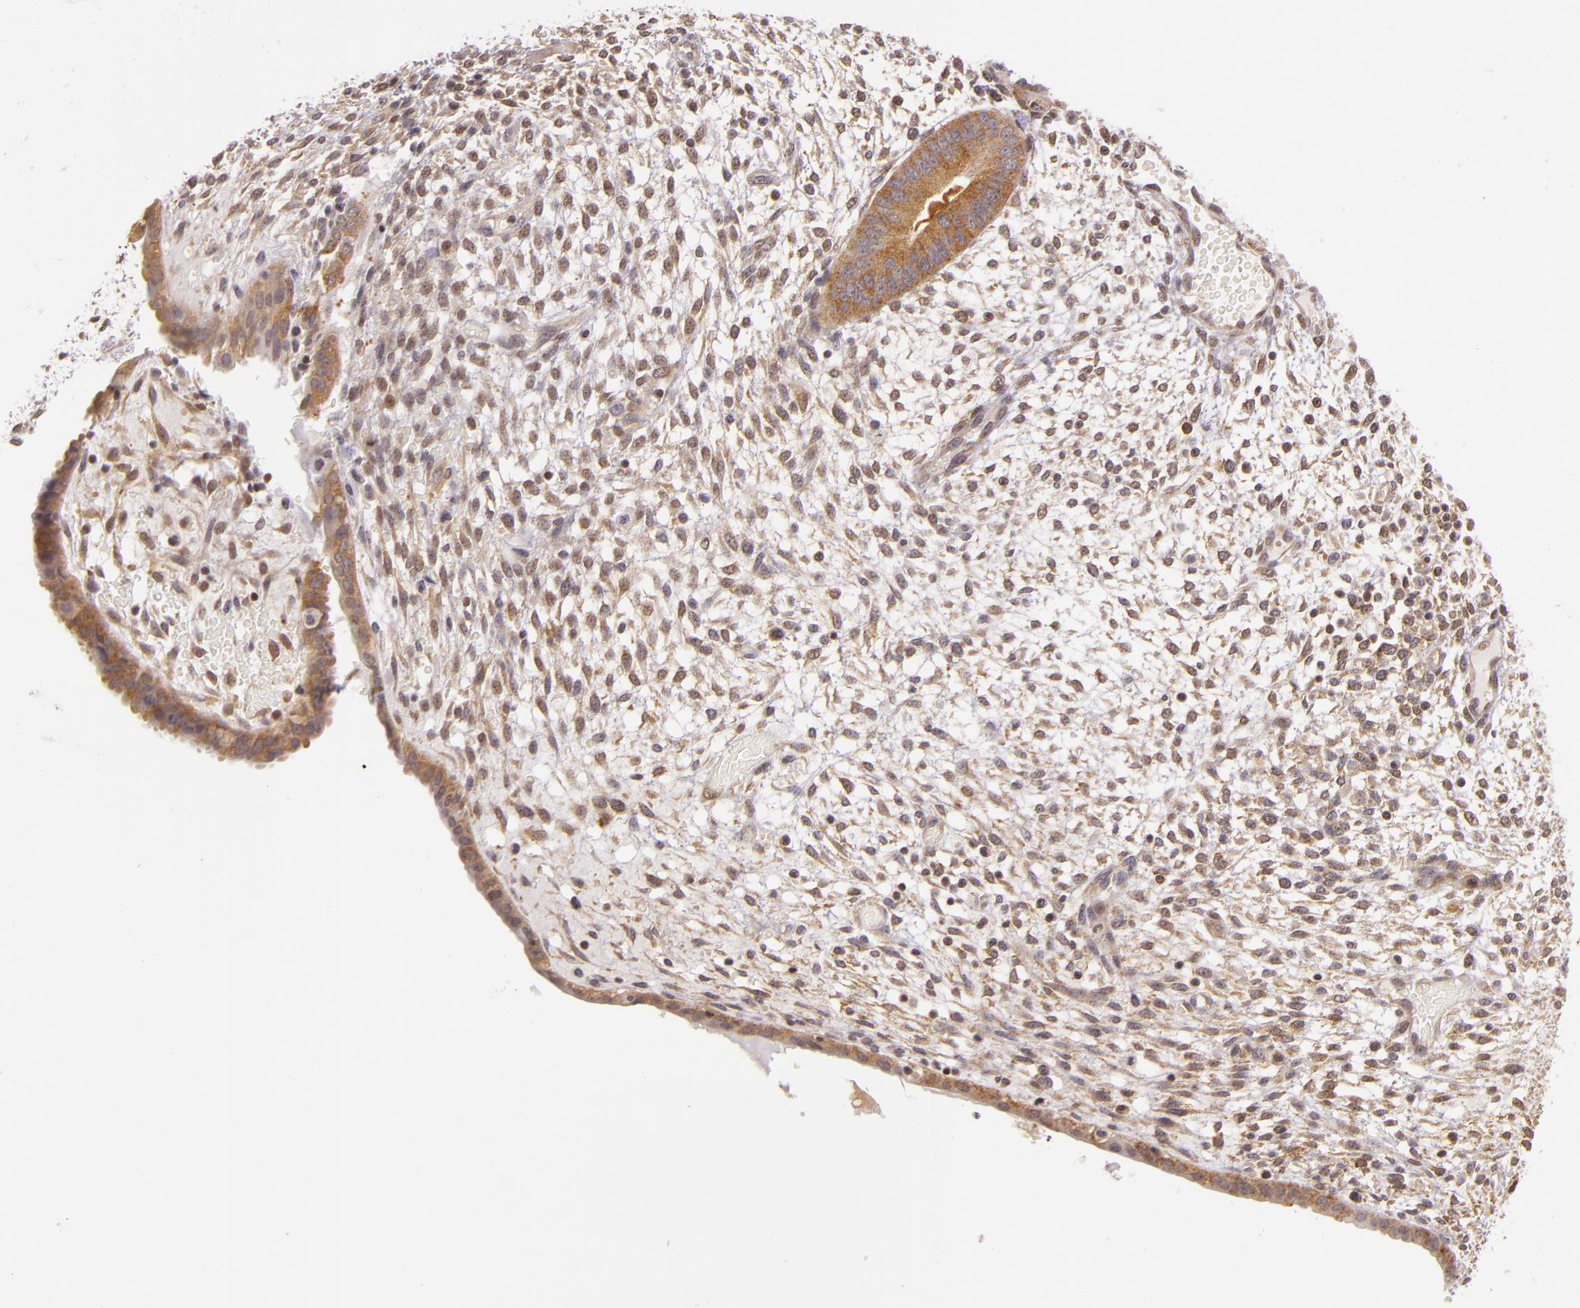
{"staining": {"intensity": "moderate", "quantity": ">75%", "location": "cytoplasmic/membranous,nuclear"}, "tissue": "endometrium", "cell_type": "Cells in endometrial stroma", "image_type": "normal", "snomed": [{"axis": "morphology", "description": "Normal tissue, NOS"}, {"axis": "topography", "description": "Endometrium"}], "caption": "IHC (DAB) staining of normal endometrium demonstrates moderate cytoplasmic/membranous,nuclear protein positivity in approximately >75% of cells in endometrial stroma.", "gene": "ENSG00000290315", "patient": {"sex": "female", "age": 42}}